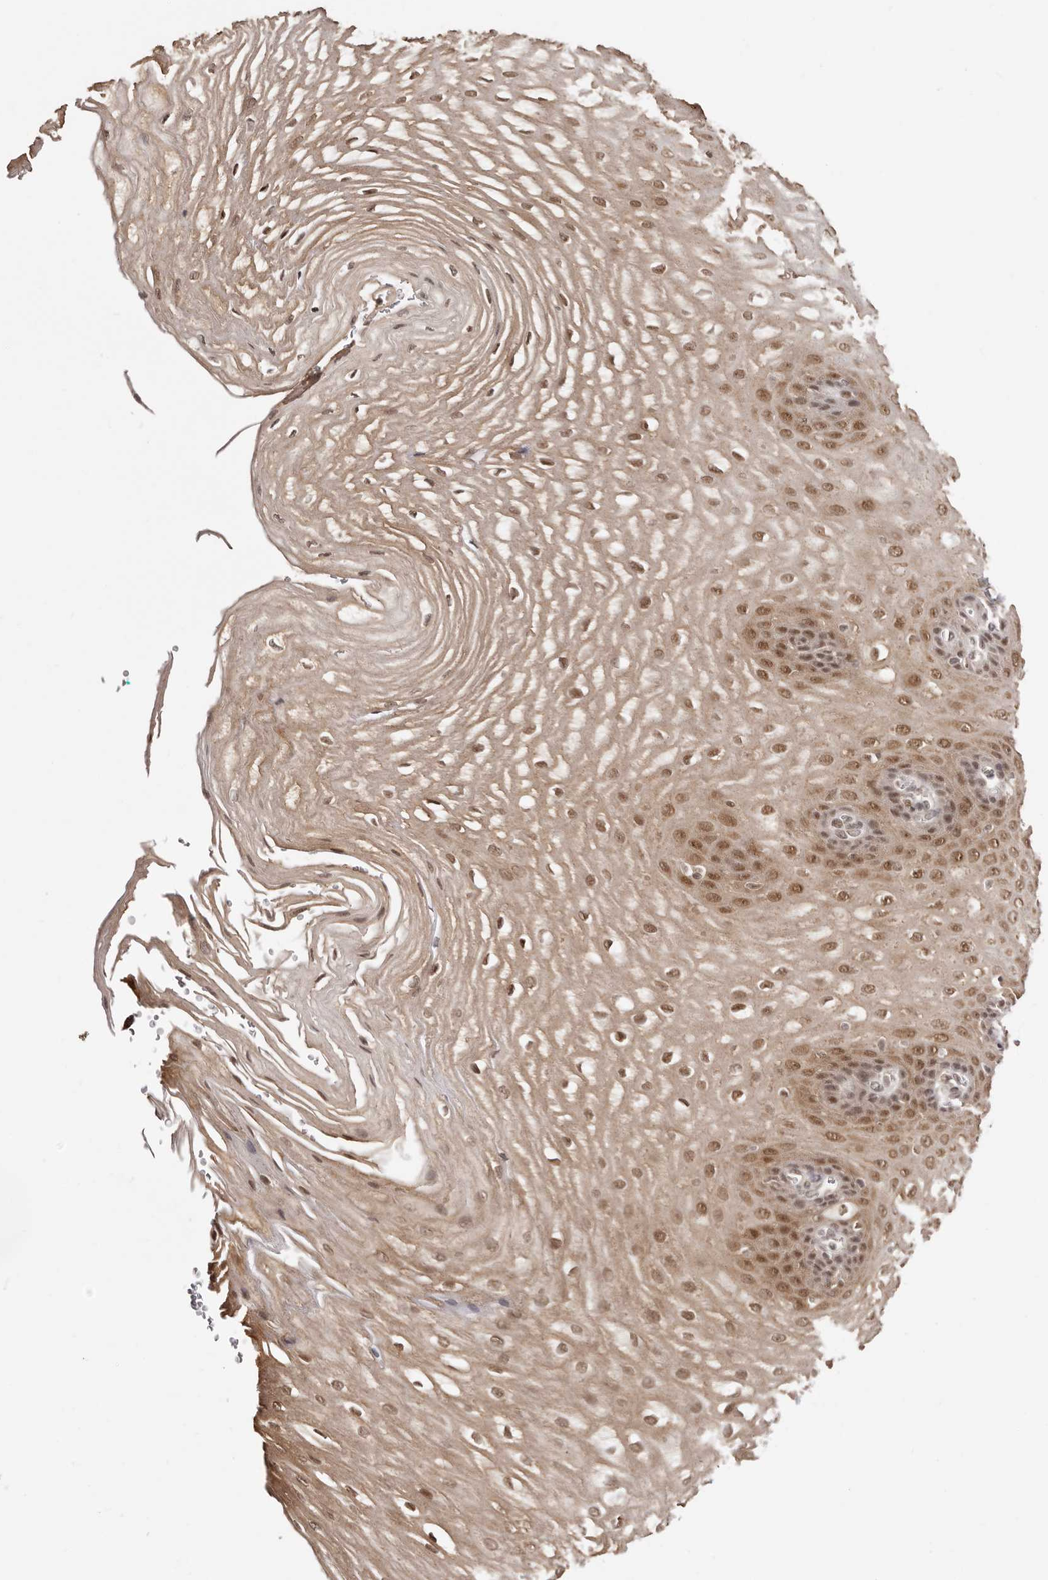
{"staining": {"intensity": "moderate", "quantity": ">75%", "location": "cytoplasmic/membranous,nuclear"}, "tissue": "esophagus", "cell_type": "Squamous epithelial cells", "image_type": "normal", "snomed": [{"axis": "morphology", "description": "Normal tissue, NOS"}, {"axis": "topography", "description": "Esophagus"}], "caption": "Immunohistochemical staining of benign esophagus demonstrates medium levels of moderate cytoplasmic/membranous,nuclear positivity in approximately >75% of squamous epithelial cells. (Stains: DAB (3,3'-diaminobenzidine) in brown, nuclei in blue, Microscopy: brightfield microscopy at high magnification).", "gene": "MED8", "patient": {"sex": "male", "age": 54}}